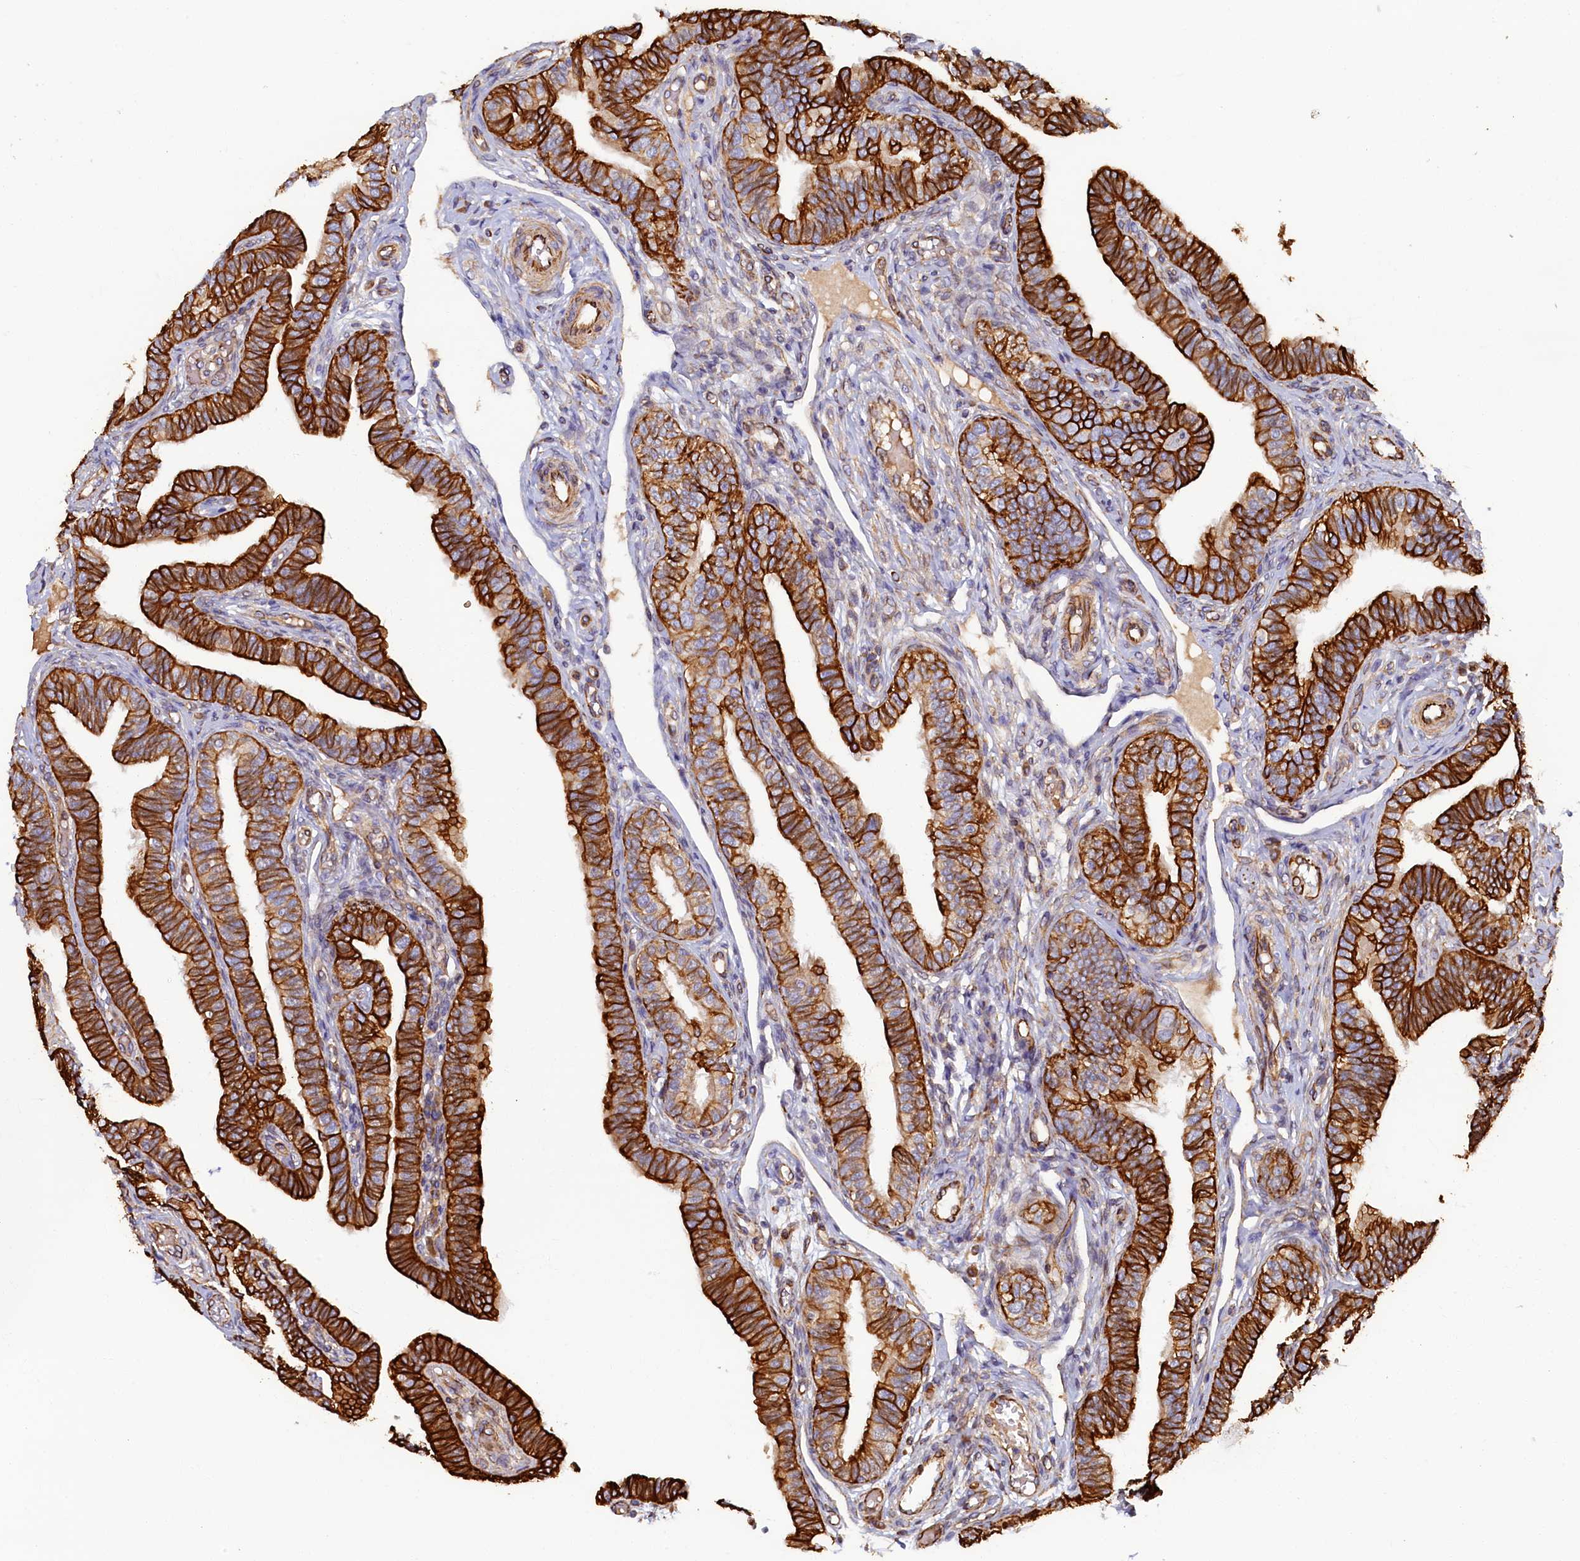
{"staining": {"intensity": "strong", "quantity": ">75%", "location": "cytoplasmic/membranous"}, "tissue": "fallopian tube", "cell_type": "Glandular cells", "image_type": "normal", "snomed": [{"axis": "morphology", "description": "Normal tissue, NOS"}, {"axis": "topography", "description": "Fallopian tube"}], "caption": "This image demonstrates immunohistochemistry staining of unremarkable human fallopian tube, with high strong cytoplasmic/membranous positivity in approximately >75% of glandular cells.", "gene": "LRRC57", "patient": {"sex": "female", "age": 39}}